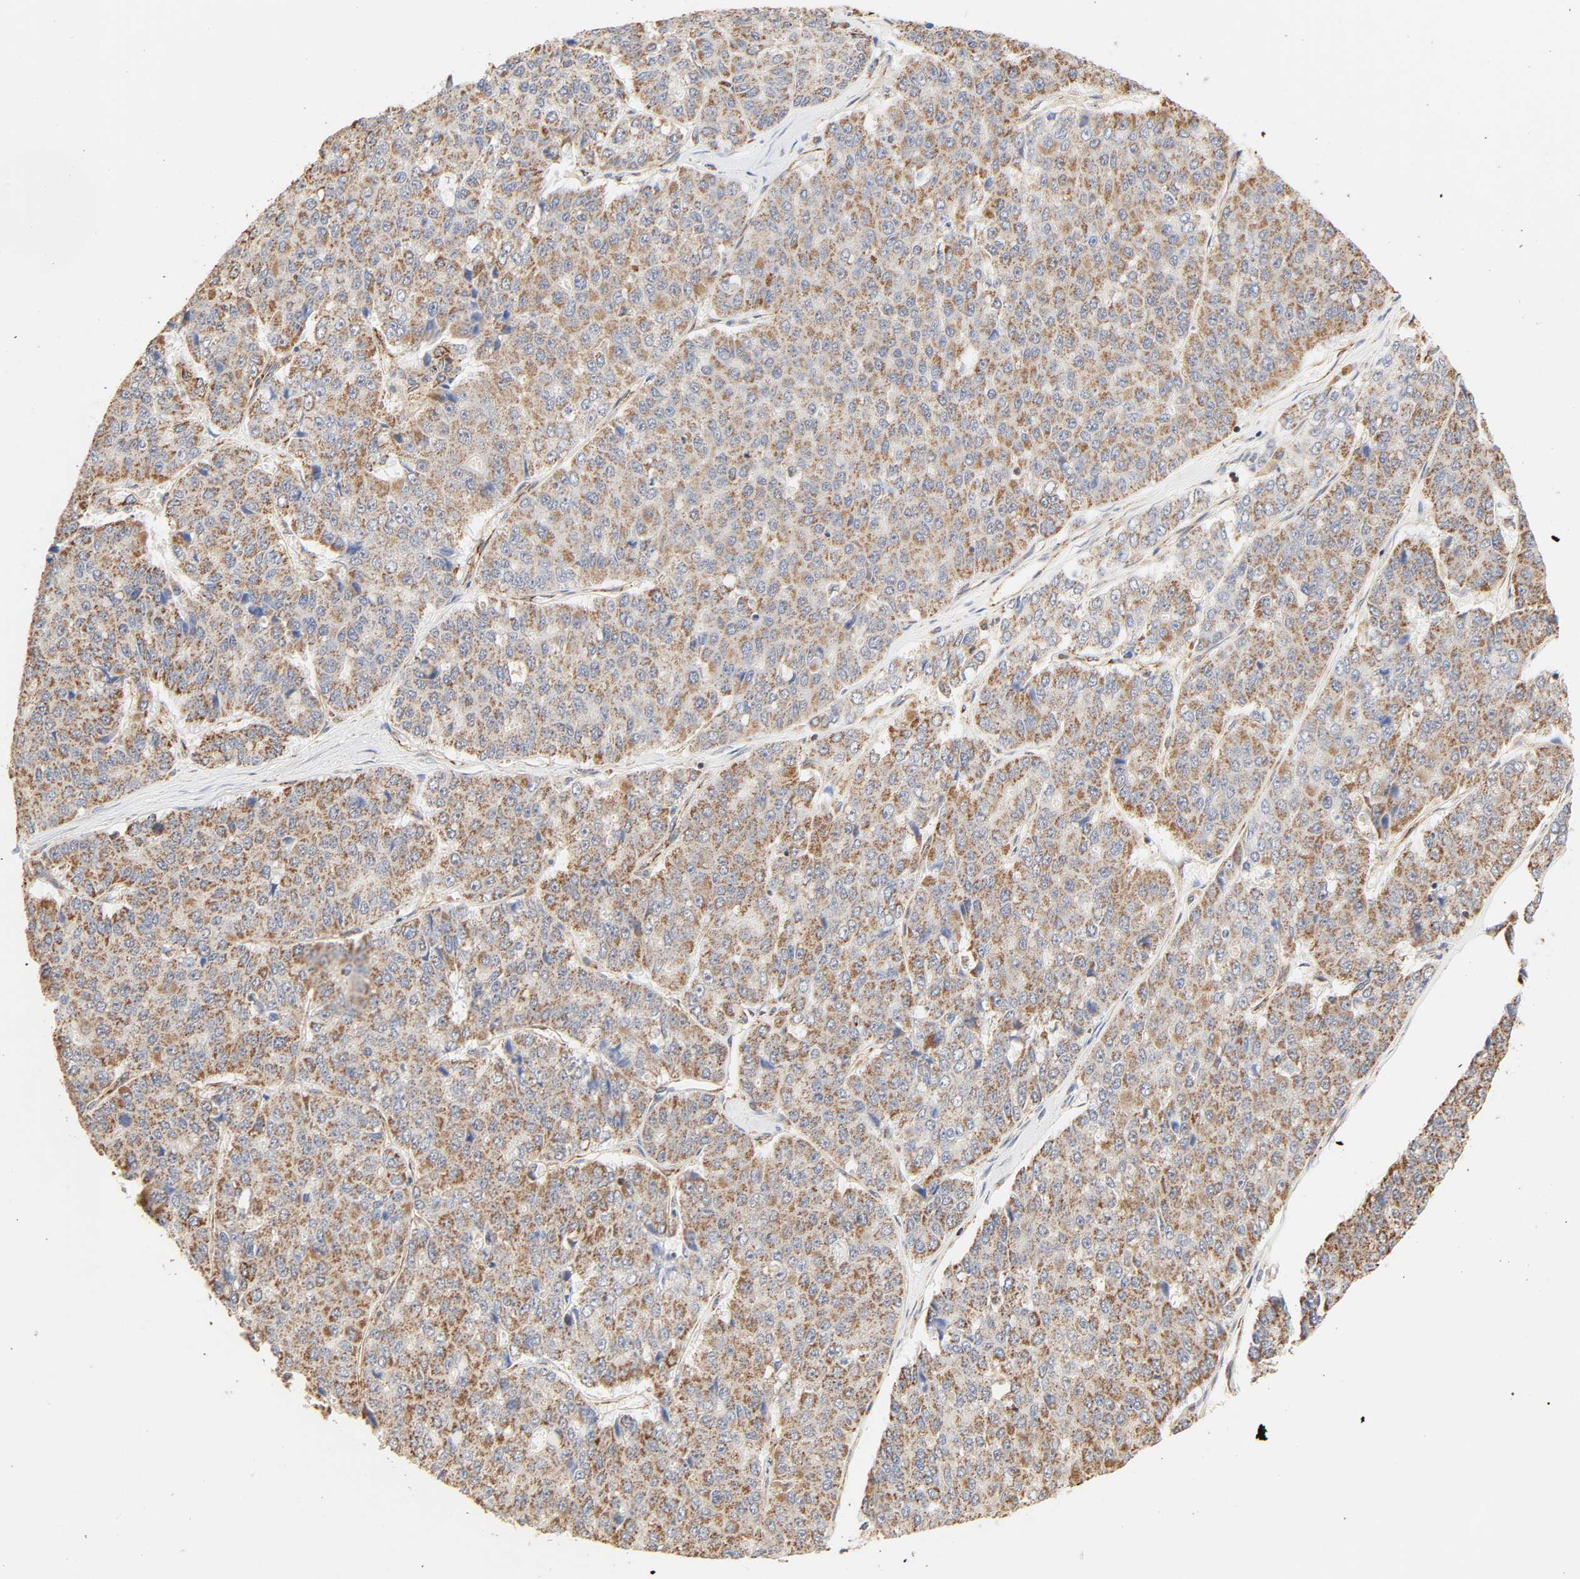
{"staining": {"intensity": "moderate", "quantity": ">75%", "location": "cytoplasmic/membranous"}, "tissue": "pancreatic cancer", "cell_type": "Tumor cells", "image_type": "cancer", "snomed": [{"axis": "morphology", "description": "Adenocarcinoma, NOS"}, {"axis": "topography", "description": "Pancreas"}], "caption": "Immunohistochemistry photomicrograph of human adenocarcinoma (pancreatic) stained for a protein (brown), which shows medium levels of moderate cytoplasmic/membranous staining in about >75% of tumor cells.", "gene": "ZMAT5", "patient": {"sex": "male", "age": 50}}